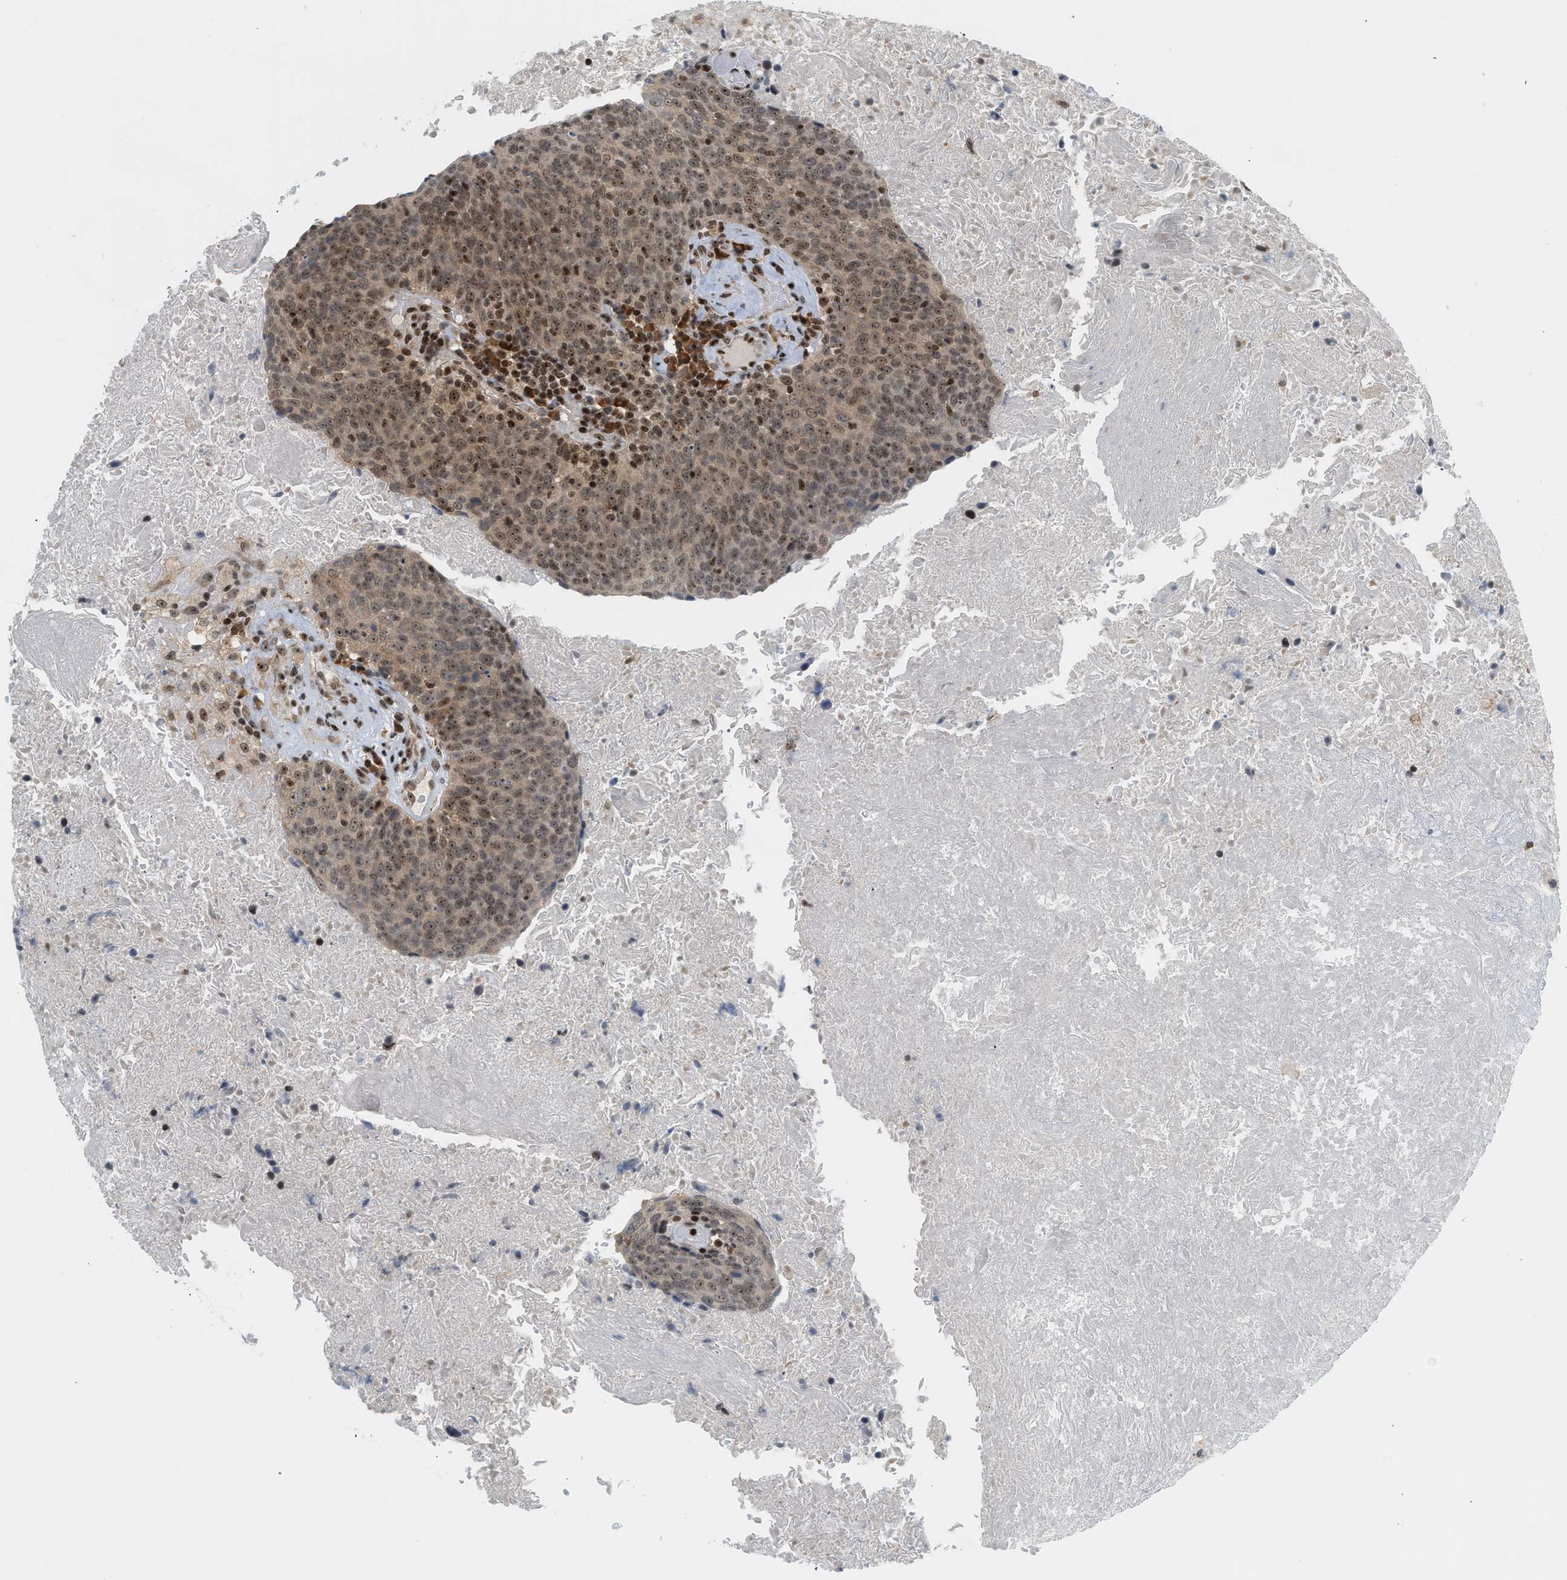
{"staining": {"intensity": "moderate", "quantity": ">75%", "location": "nuclear"}, "tissue": "head and neck cancer", "cell_type": "Tumor cells", "image_type": "cancer", "snomed": [{"axis": "morphology", "description": "Squamous cell carcinoma, NOS"}, {"axis": "morphology", "description": "Squamous cell carcinoma, metastatic, NOS"}, {"axis": "topography", "description": "Lymph node"}, {"axis": "topography", "description": "Head-Neck"}], "caption": "Tumor cells demonstrate medium levels of moderate nuclear positivity in approximately >75% of cells in human head and neck cancer (metastatic squamous cell carcinoma).", "gene": "ZNF22", "patient": {"sex": "male", "age": 62}}